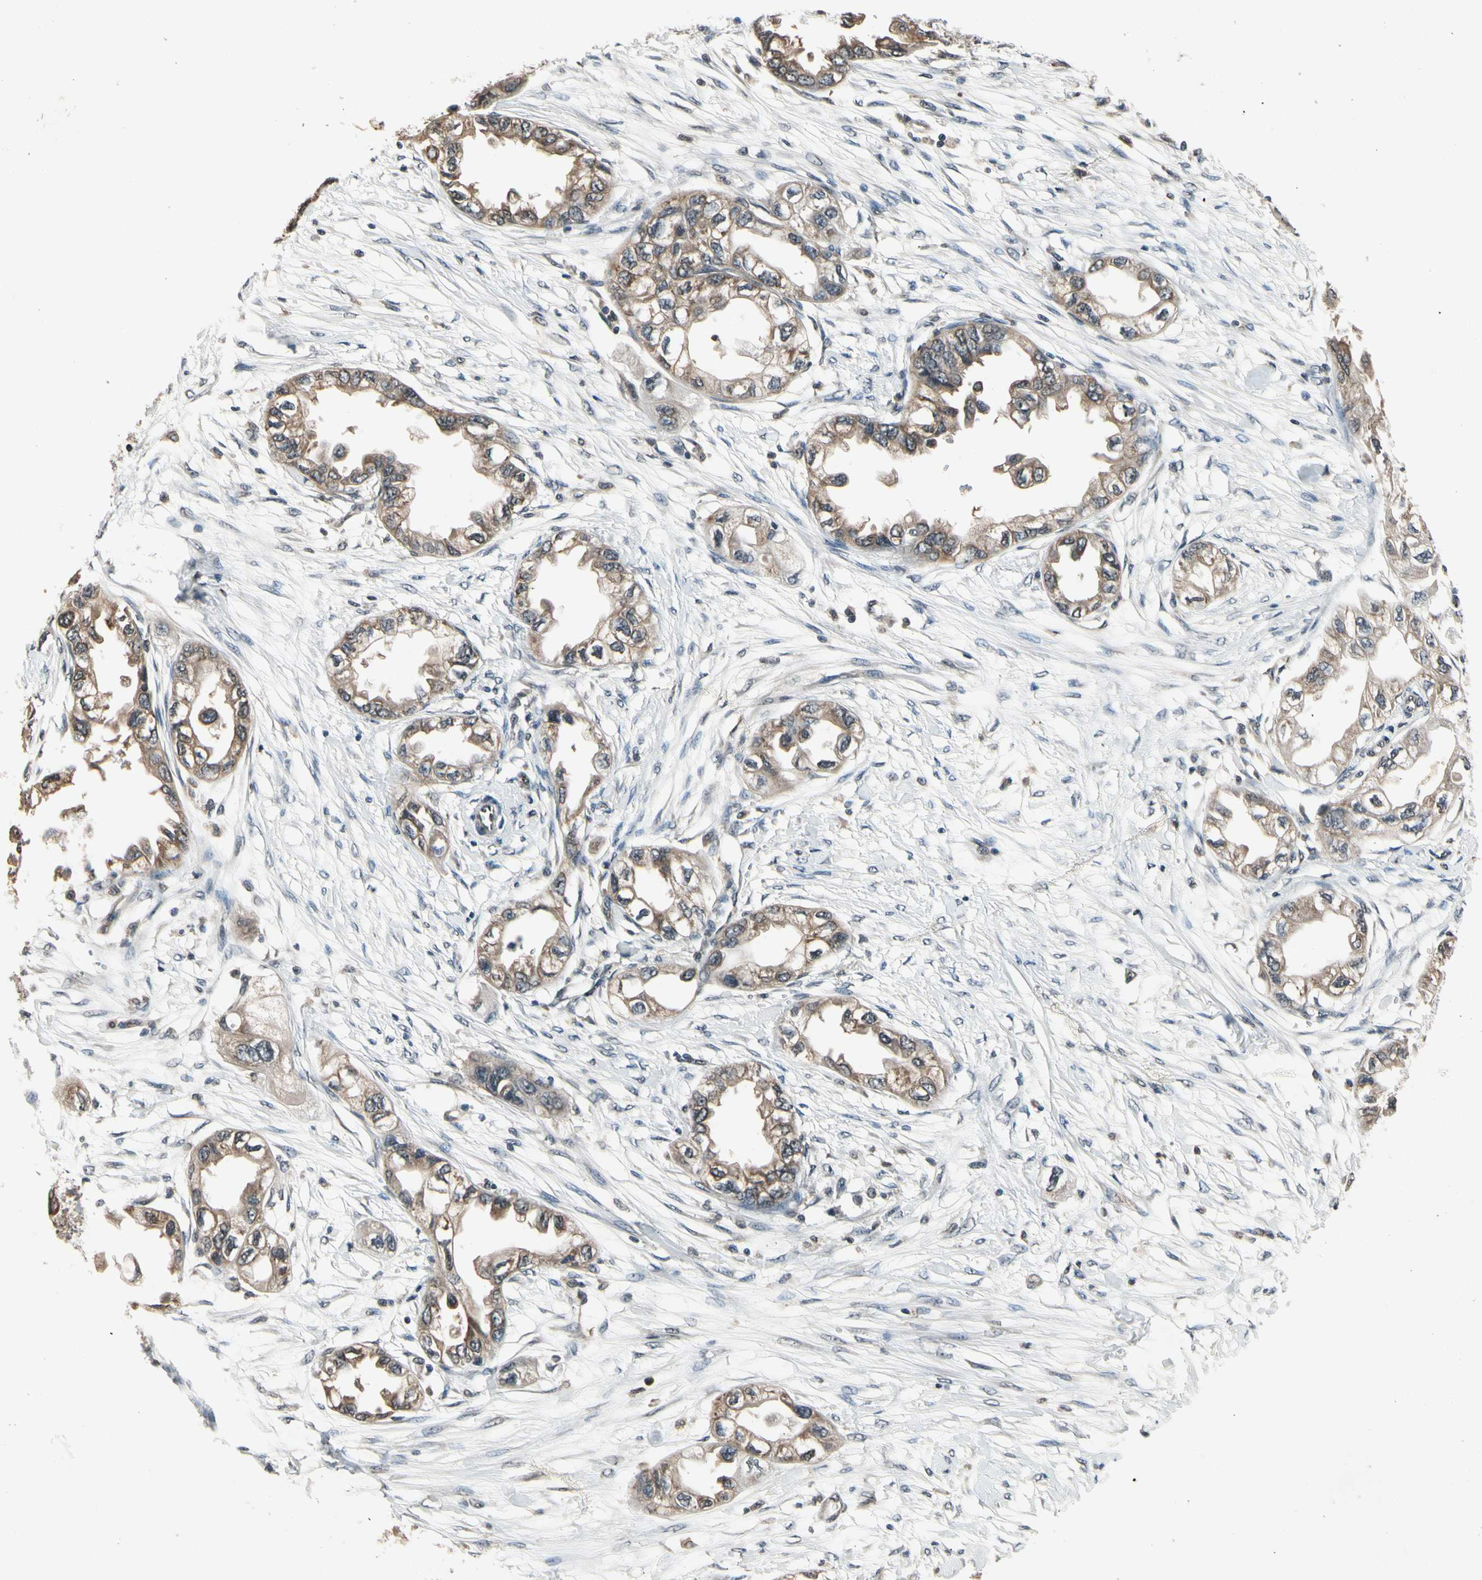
{"staining": {"intensity": "moderate", "quantity": ">75%", "location": "cytoplasmic/membranous"}, "tissue": "endometrial cancer", "cell_type": "Tumor cells", "image_type": "cancer", "snomed": [{"axis": "morphology", "description": "Adenocarcinoma, NOS"}, {"axis": "topography", "description": "Endometrium"}], "caption": "A high-resolution histopathology image shows immunohistochemistry (IHC) staining of endometrial adenocarcinoma, which displays moderate cytoplasmic/membranous expression in approximately >75% of tumor cells. The protein of interest is stained brown, and the nuclei are stained in blue (DAB (3,3'-diaminobenzidine) IHC with brightfield microscopy, high magnification).", "gene": "GCLC", "patient": {"sex": "female", "age": 67}}